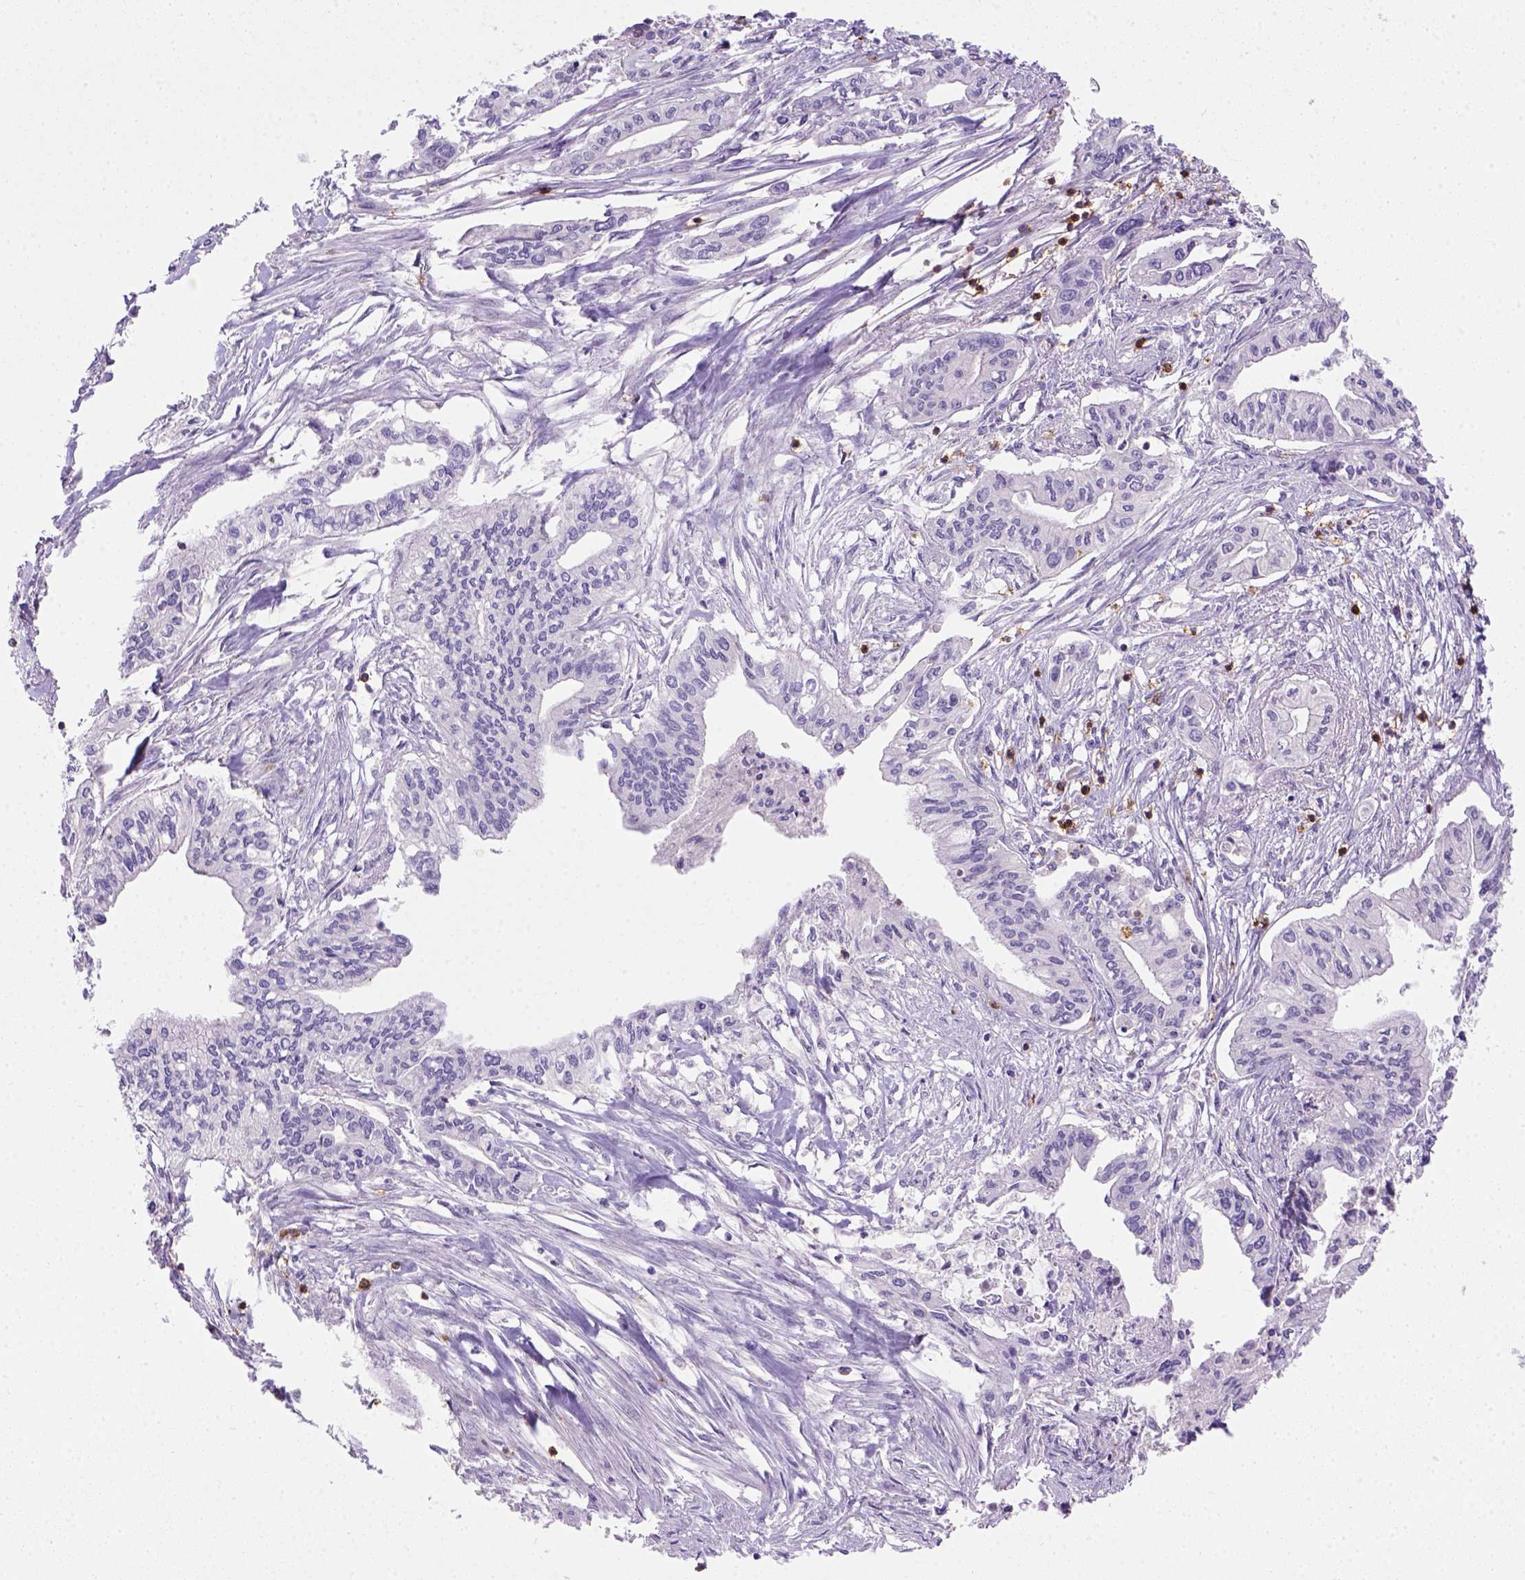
{"staining": {"intensity": "negative", "quantity": "none", "location": "none"}, "tissue": "pancreatic cancer", "cell_type": "Tumor cells", "image_type": "cancer", "snomed": [{"axis": "morphology", "description": "Adenocarcinoma, NOS"}, {"axis": "topography", "description": "Pancreas"}], "caption": "Tumor cells show no significant staining in pancreatic cancer (adenocarcinoma).", "gene": "CD3E", "patient": {"sex": "male", "age": 60}}